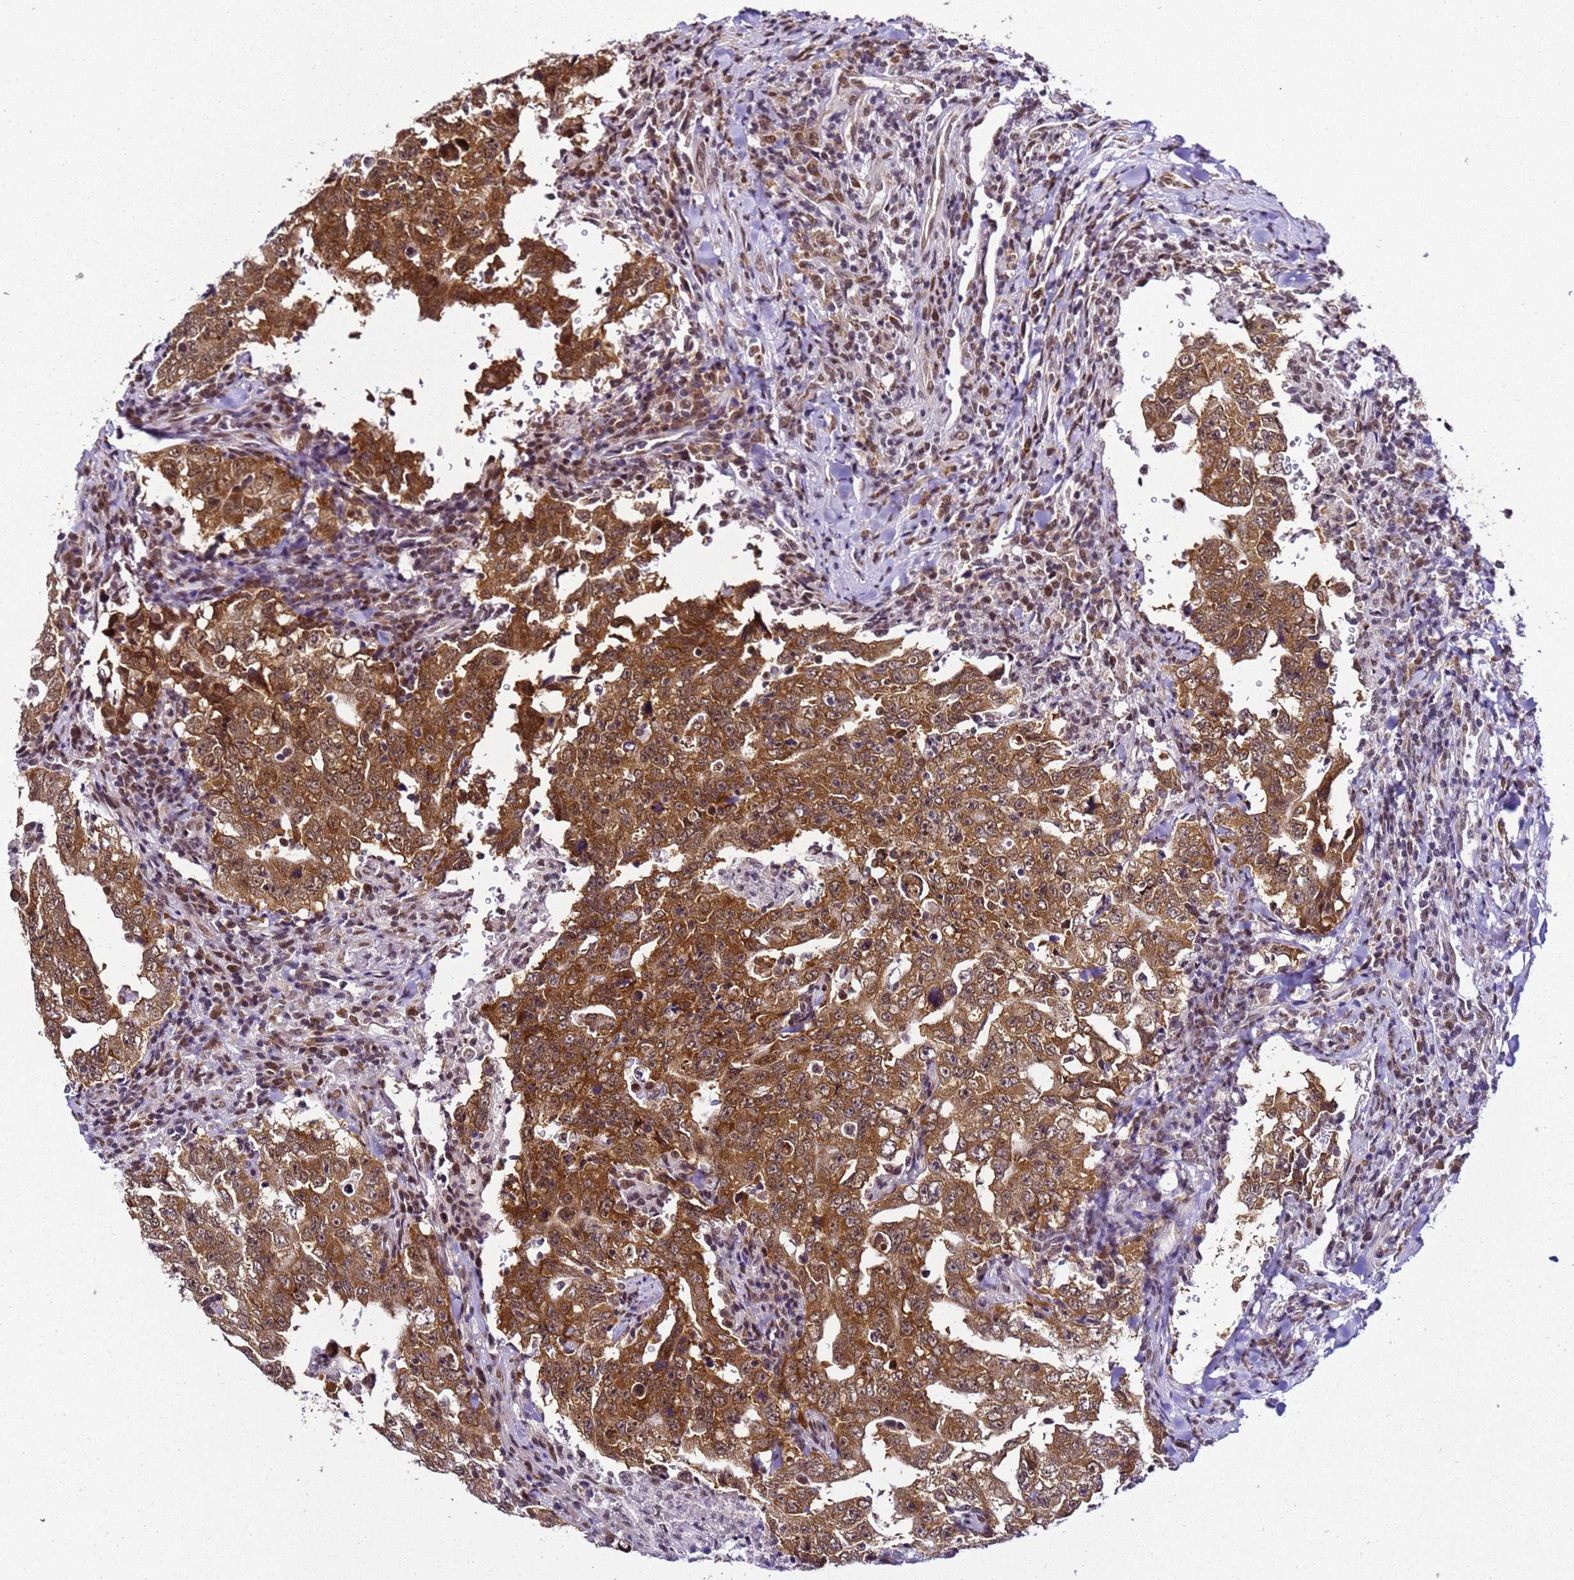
{"staining": {"intensity": "strong", "quantity": ">75%", "location": "cytoplasmic/membranous"}, "tissue": "testis cancer", "cell_type": "Tumor cells", "image_type": "cancer", "snomed": [{"axis": "morphology", "description": "Carcinoma, Embryonal, NOS"}, {"axis": "topography", "description": "Testis"}], "caption": "There is high levels of strong cytoplasmic/membranous staining in tumor cells of testis cancer, as demonstrated by immunohistochemical staining (brown color).", "gene": "SMN1", "patient": {"sex": "male", "age": 26}}